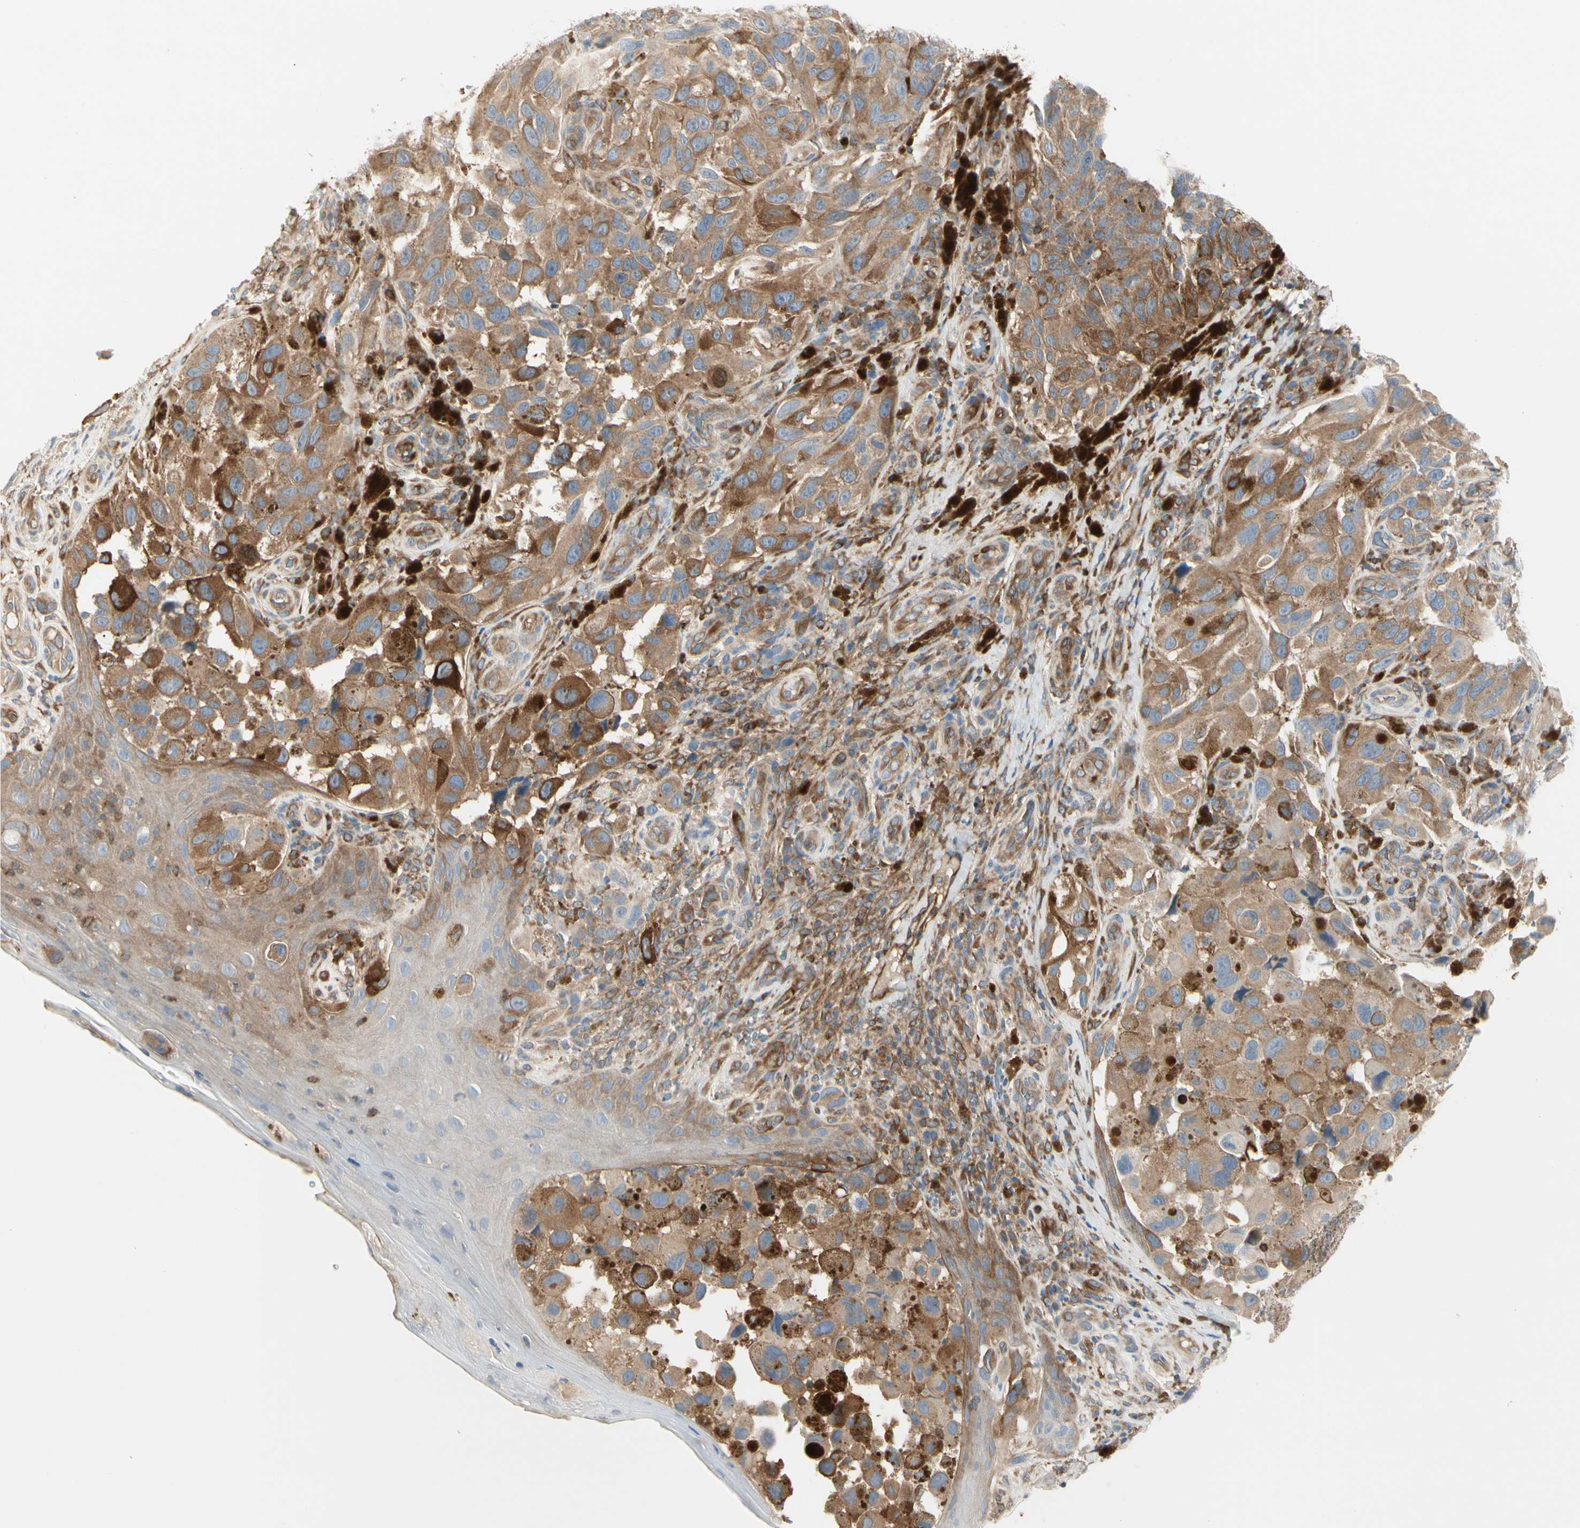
{"staining": {"intensity": "moderate", "quantity": ">75%", "location": "cytoplasmic/membranous"}, "tissue": "melanoma", "cell_type": "Tumor cells", "image_type": "cancer", "snomed": [{"axis": "morphology", "description": "Malignant melanoma, NOS"}, {"axis": "topography", "description": "Skin"}], "caption": "DAB immunohistochemical staining of malignant melanoma shows moderate cytoplasmic/membranous protein staining in approximately >75% of tumor cells.", "gene": "NFKB2", "patient": {"sex": "female", "age": 73}}